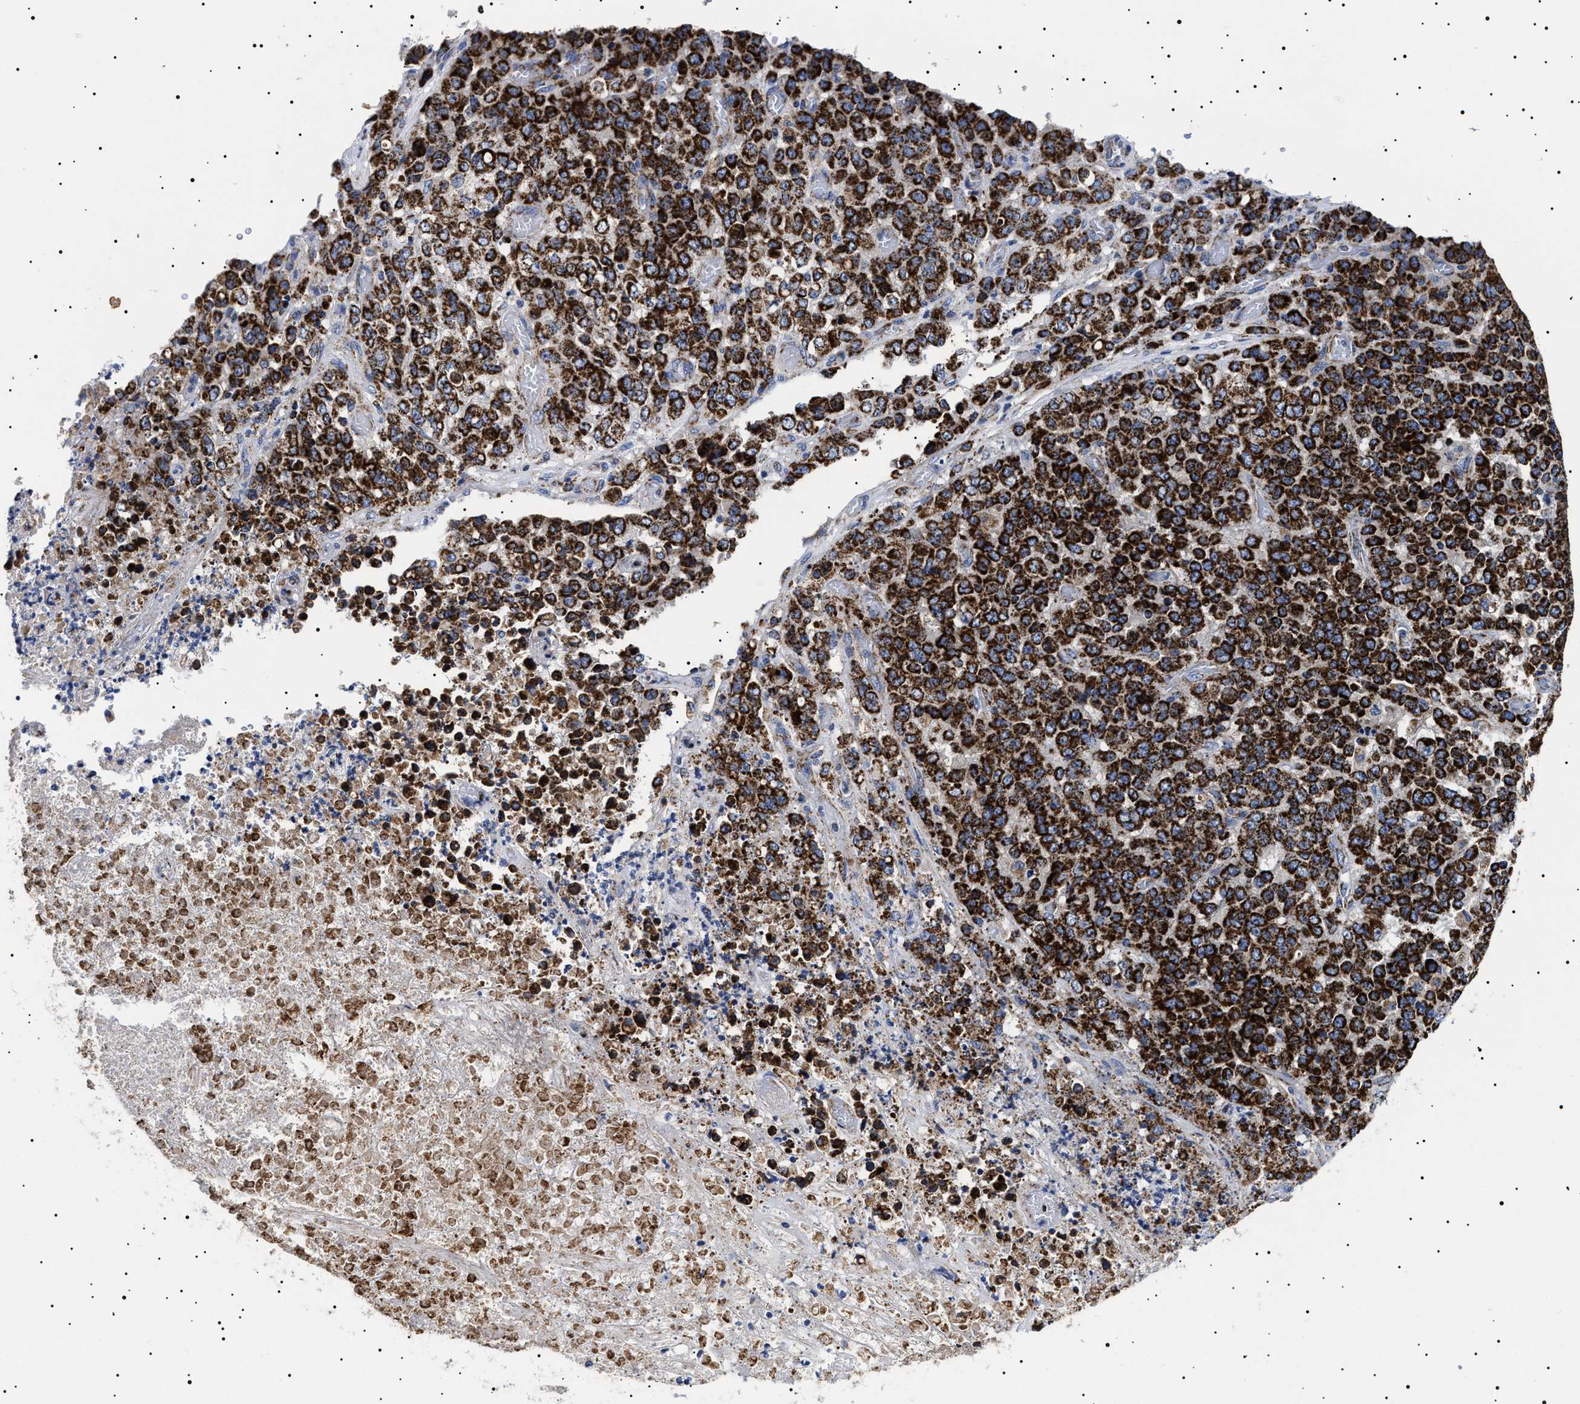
{"staining": {"intensity": "strong", "quantity": ">75%", "location": "cytoplasmic/membranous"}, "tissue": "stomach cancer", "cell_type": "Tumor cells", "image_type": "cancer", "snomed": [{"axis": "morphology", "description": "Adenocarcinoma, NOS"}, {"axis": "topography", "description": "Stomach"}], "caption": "The histopathology image shows a brown stain indicating the presence of a protein in the cytoplasmic/membranous of tumor cells in stomach cancer (adenocarcinoma).", "gene": "CHRDL2", "patient": {"sex": "female", "age": 73}}